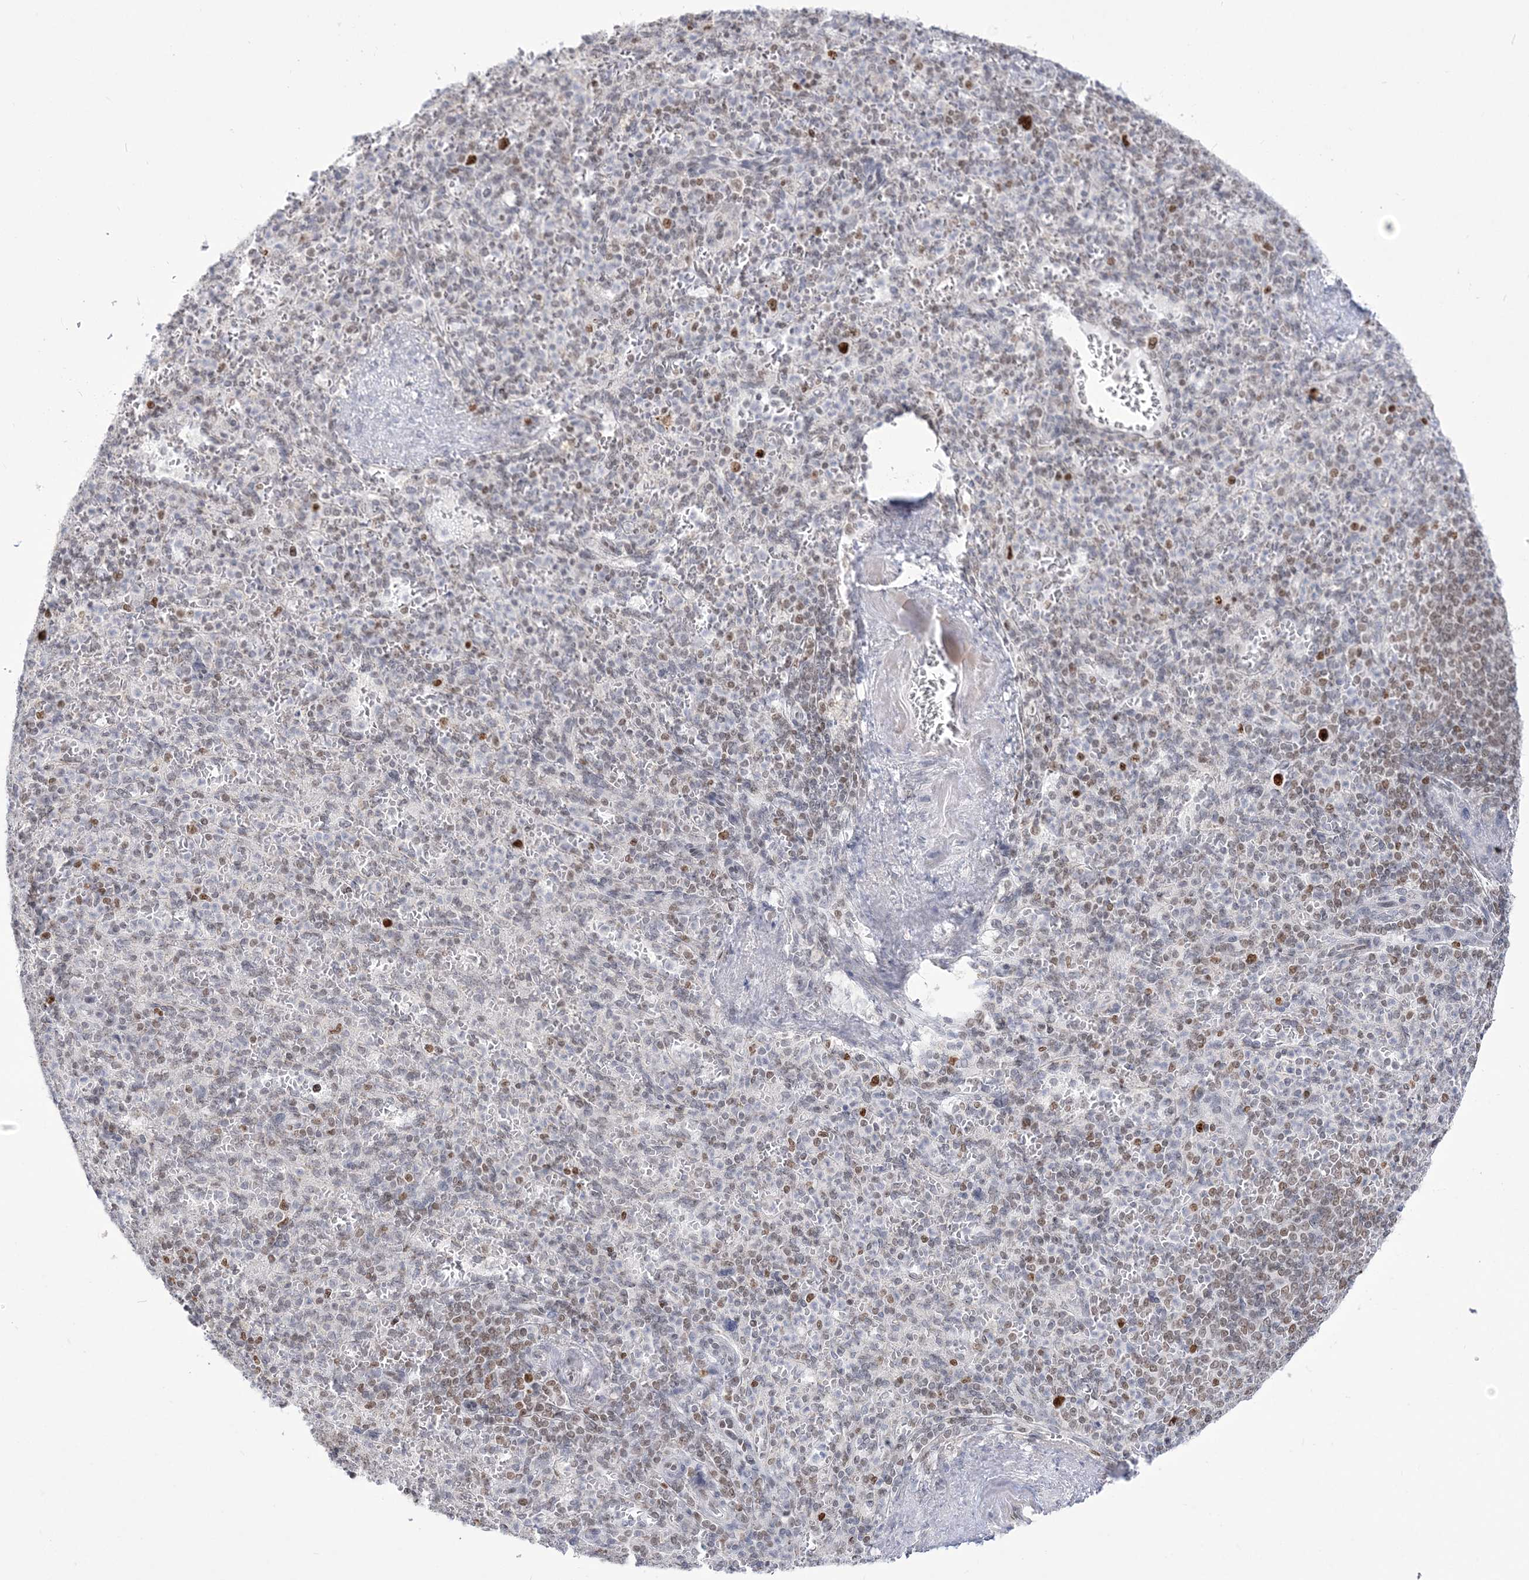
{"staining": {"intensity": "moderate", "quantity": "<25%", "location": "nuclear"}, "tissue": "spleen", "cell_type": "Cells in red pulp", "image_type": "normal", "snomed": [{"axis": "morphology", "description": "Normal tissue, NOS"}, {"axis": "topography", "description": "Spleen"}], "caption": "Immunohistochemistry histopathology image of benign human spleen stained for a protein (brown), which demonstrates low levels of moderate nuclear positivity in about <25% of cells in red pulp.", "gene": "DDX21", "patient": {"sex": "female", "age": 74}}